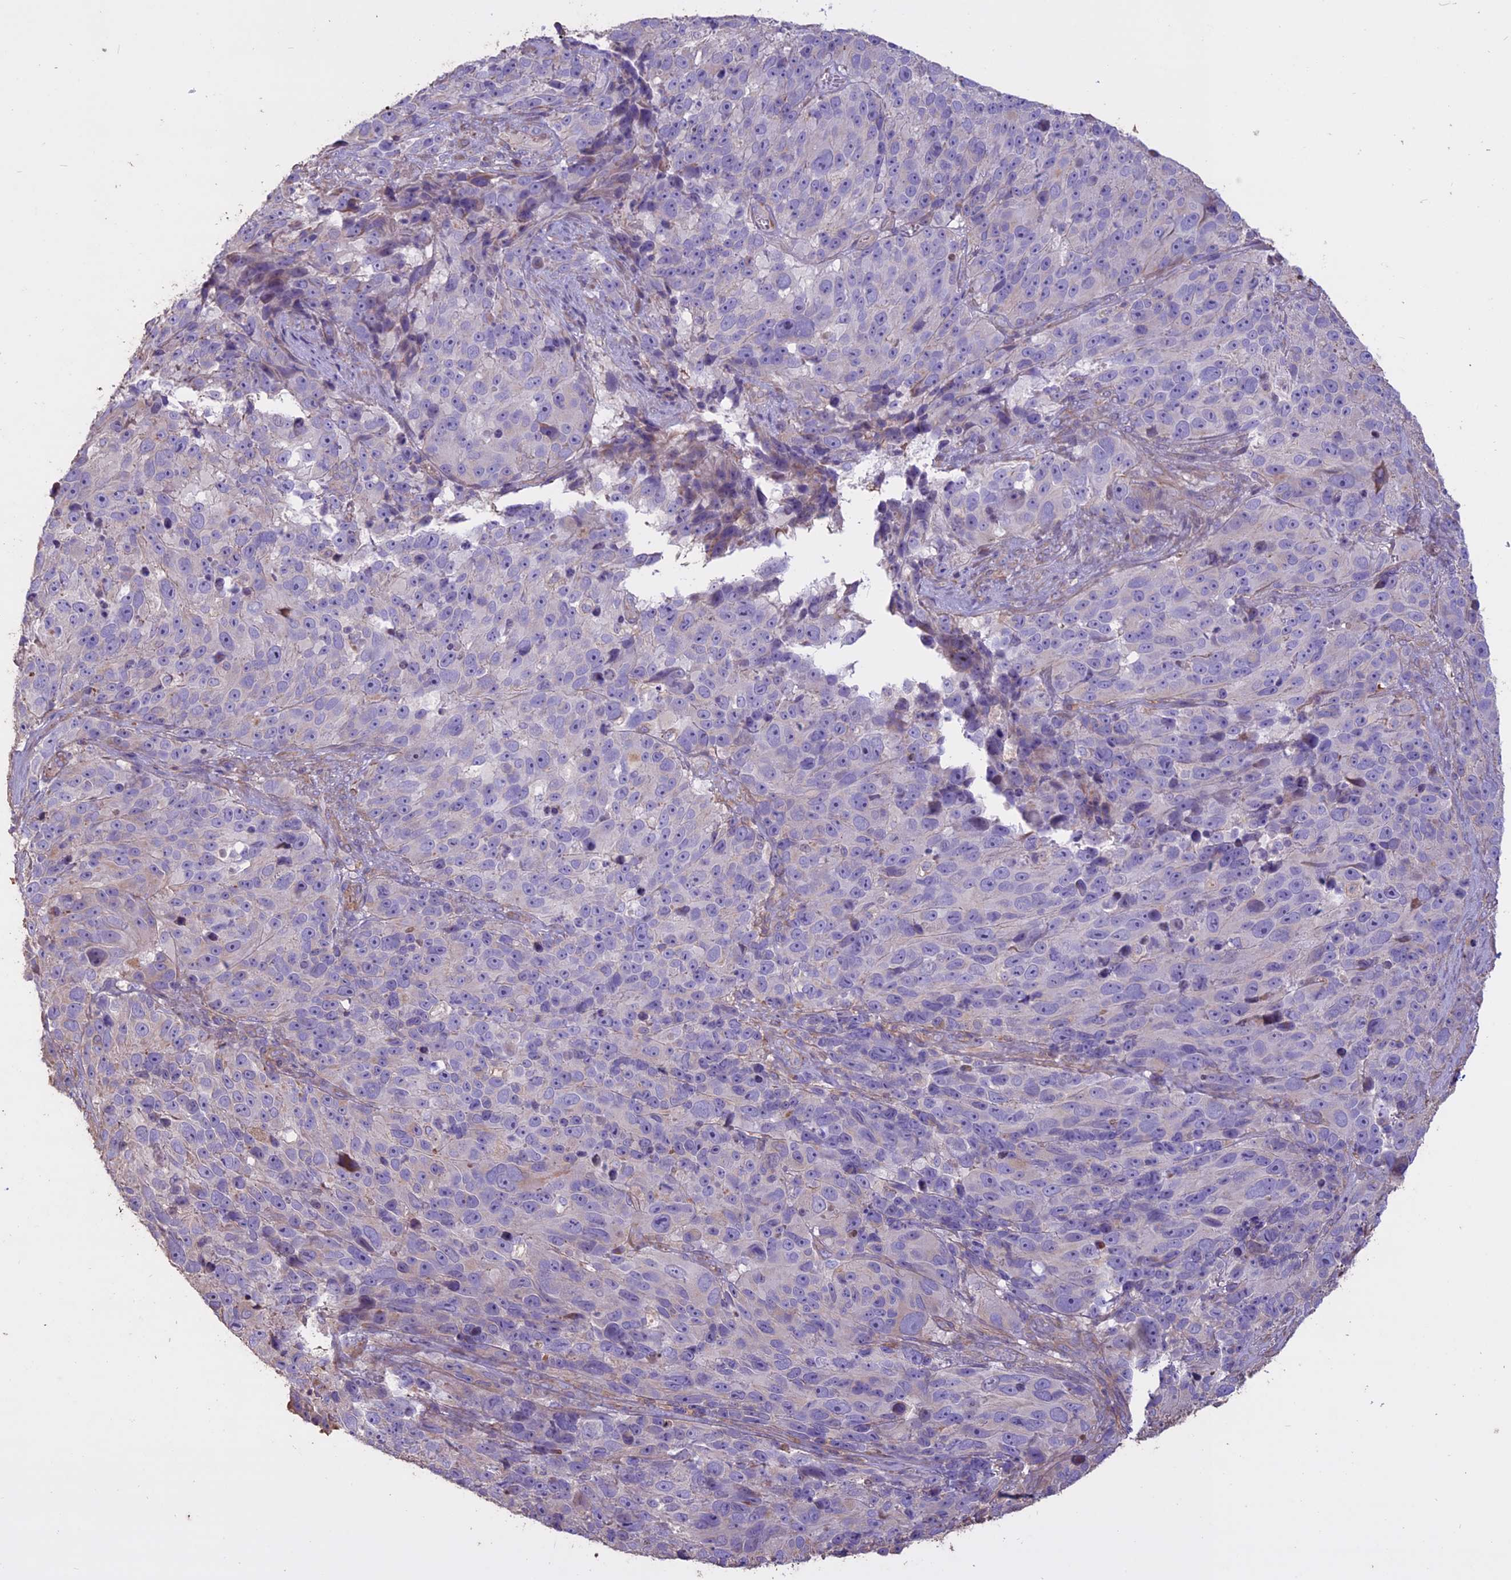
{"staining": {"intensity": "negative", "quantity": "none", "location": "none"}, "tissue": "melanoma", "cell_type": "Tumor cells", "image_type": "cancer", "snomed": [{"axis": "morphology", "description": "Malignant melanoma, NOS"}, {"axis": "topography", "description": "Skin"}], "caption": "This is an IHC image of human malignant melanoma. There is no positivity in tumor cells.", "gene": "CCDC148", "patient": {"sex": "male", "age": 84}}